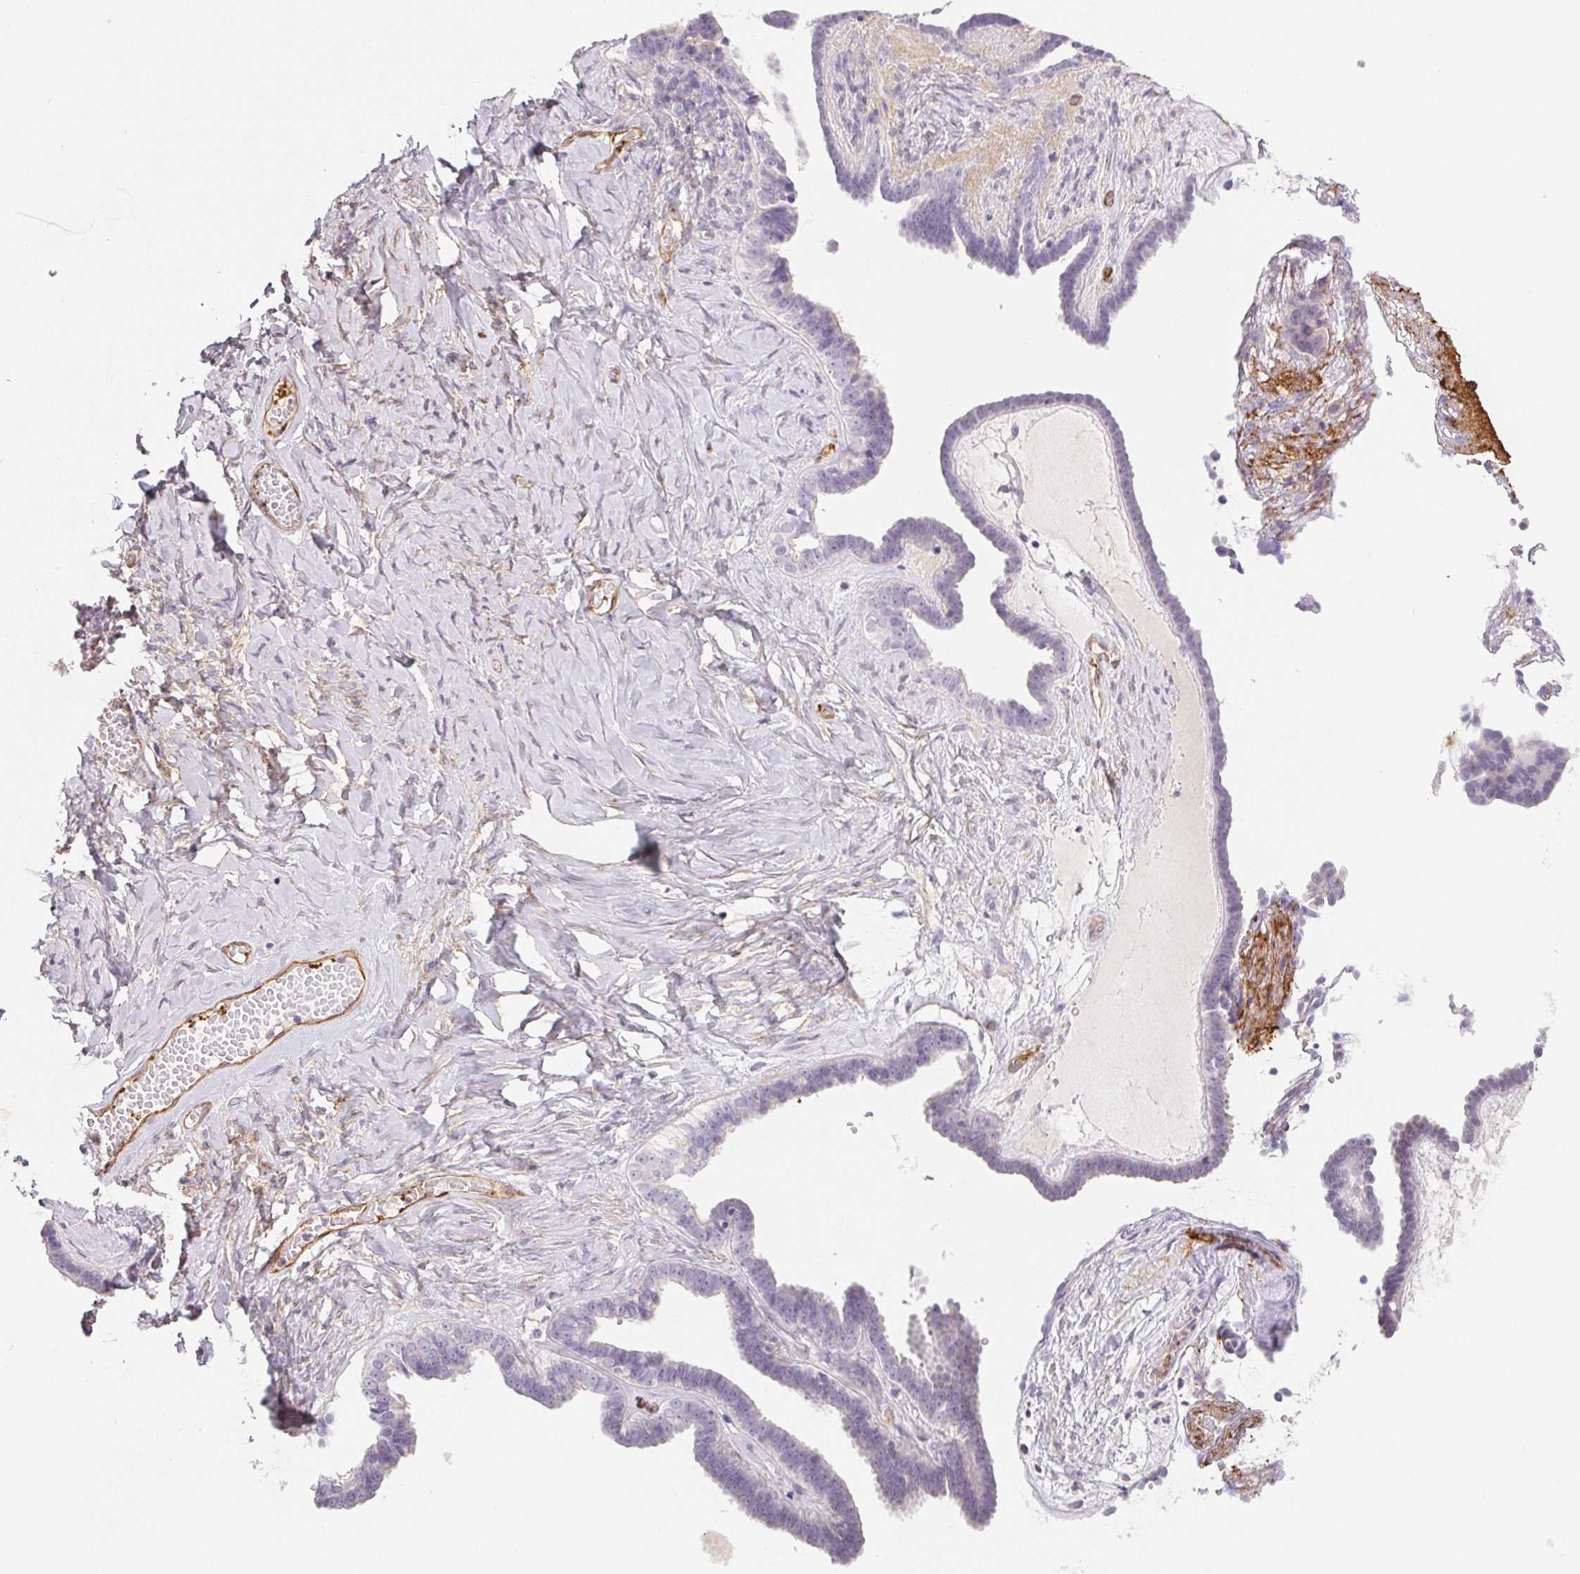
{"staining": {"intensity": "negative", "quantity": "none", "location": "none"}, "tissue": "ovarian cancer", "cell_type": "Tumor cells", "image_type": "cancer", "snomed": [{"axis": "morphology", "description": "Cystadenocarcinoma, serous, NOS"}, {"axis": "topography", "description": "Ovary"}], "caption": "IHC photomicrograph of neoplastic tissue: human serous cystadenocarcinoma (ovarian) stained with DAB (3,3'-diaminobenzidine) shows no significant protein staining in tumor cells. Nuclei are stained in blue.", "gene": "ANKRD13B", "patient": {"sex": "female", "age": 71}}